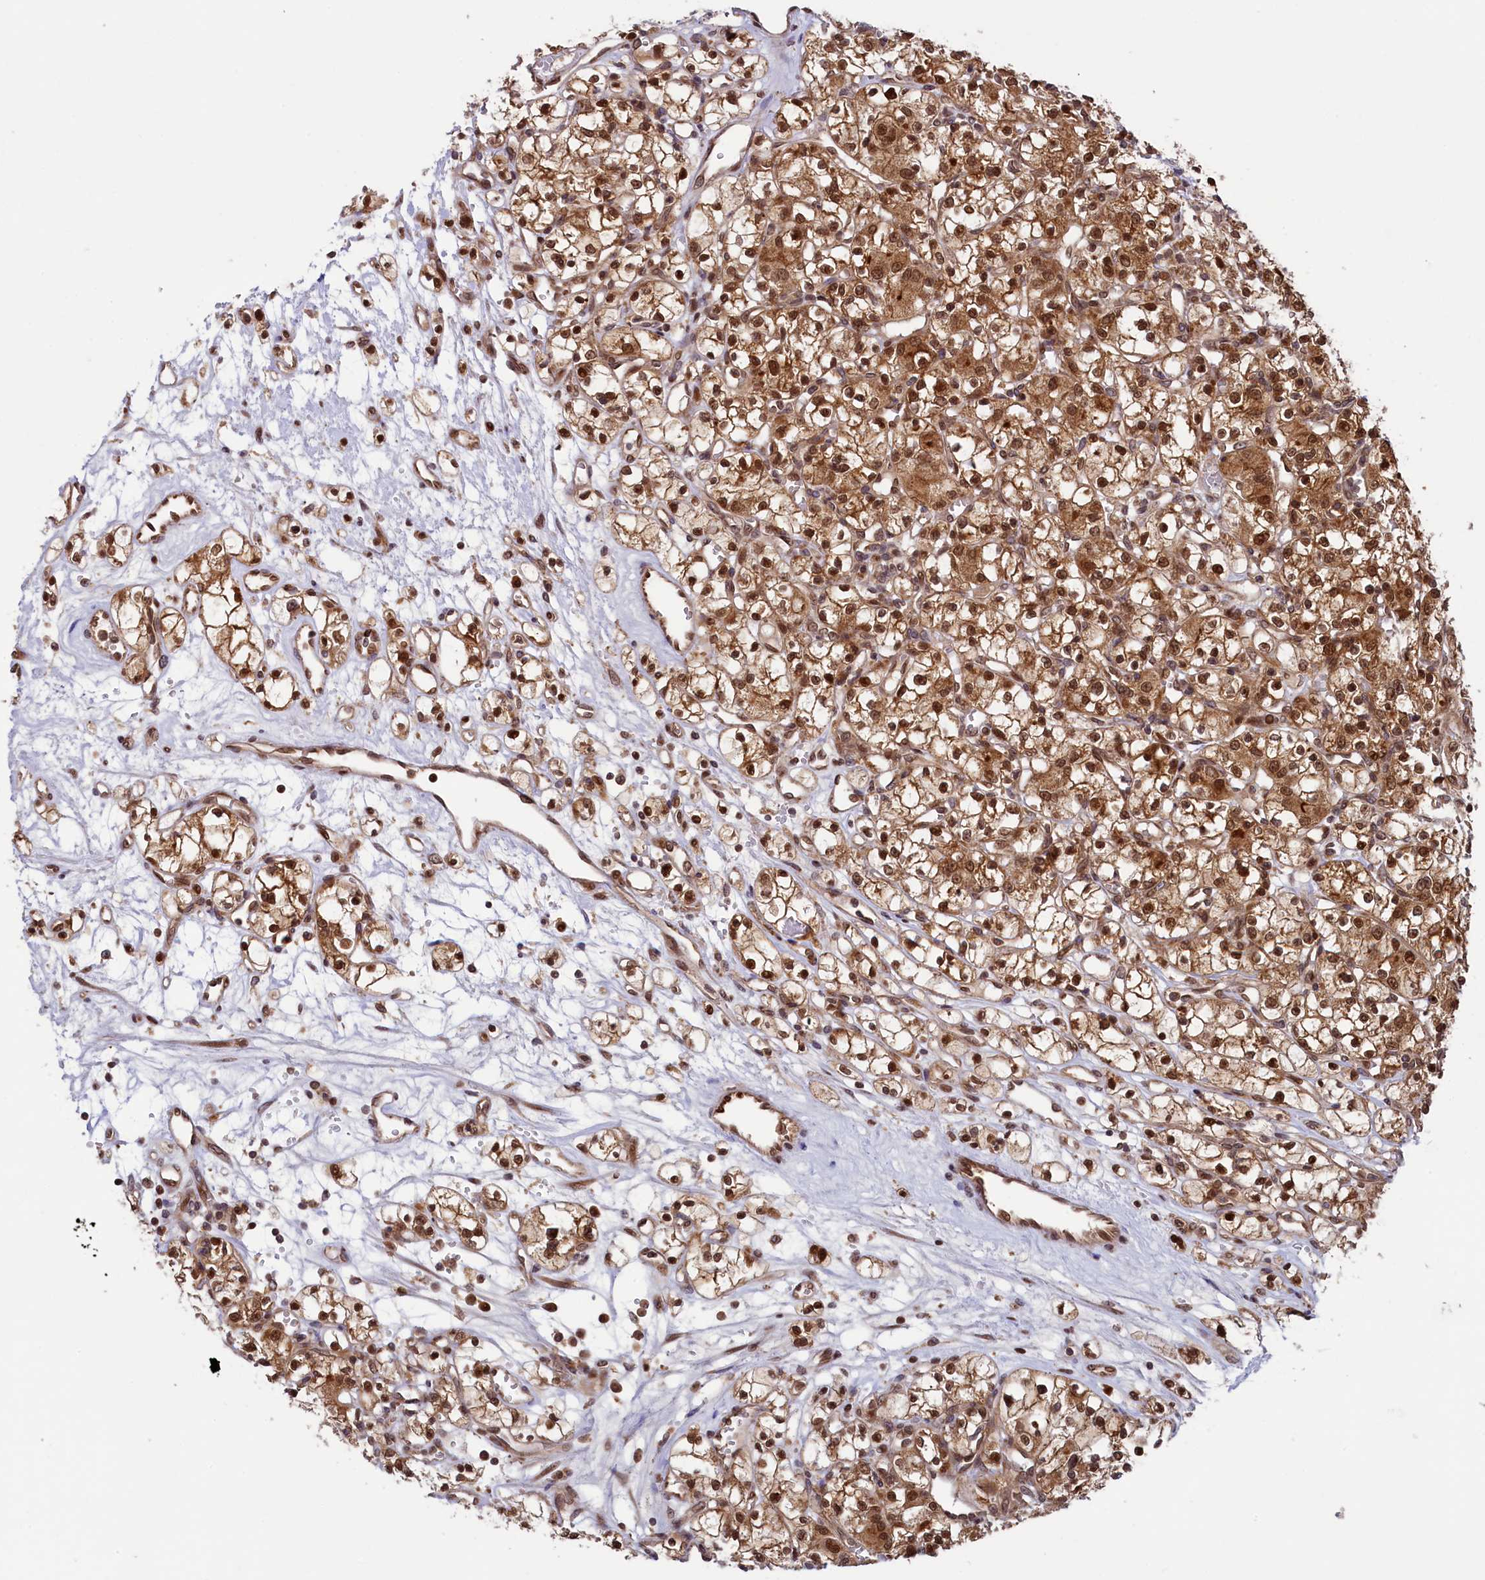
{"staining": {"intensity": "strong", "quantity": ">75%", "location": "cytoplasmic/membranous,nuclear"}, "tissue": "renal cancer", "cell_type": "Tumor cells", "image_type": "cancer", "snomed": [{"axis": "morphology", "description": "Adenocarcinoma, NOS"}, {"axis": "topography", "description": "Kidney"}], "caption": "Protein staining of adenocarcinoma (renal) tissue demonstrates strong cytoplasmic/membranous and nuclear expression in about >75% of tumor cells.", "gene": "NAE1", "patient": {"sex": "female", "age": 59}}